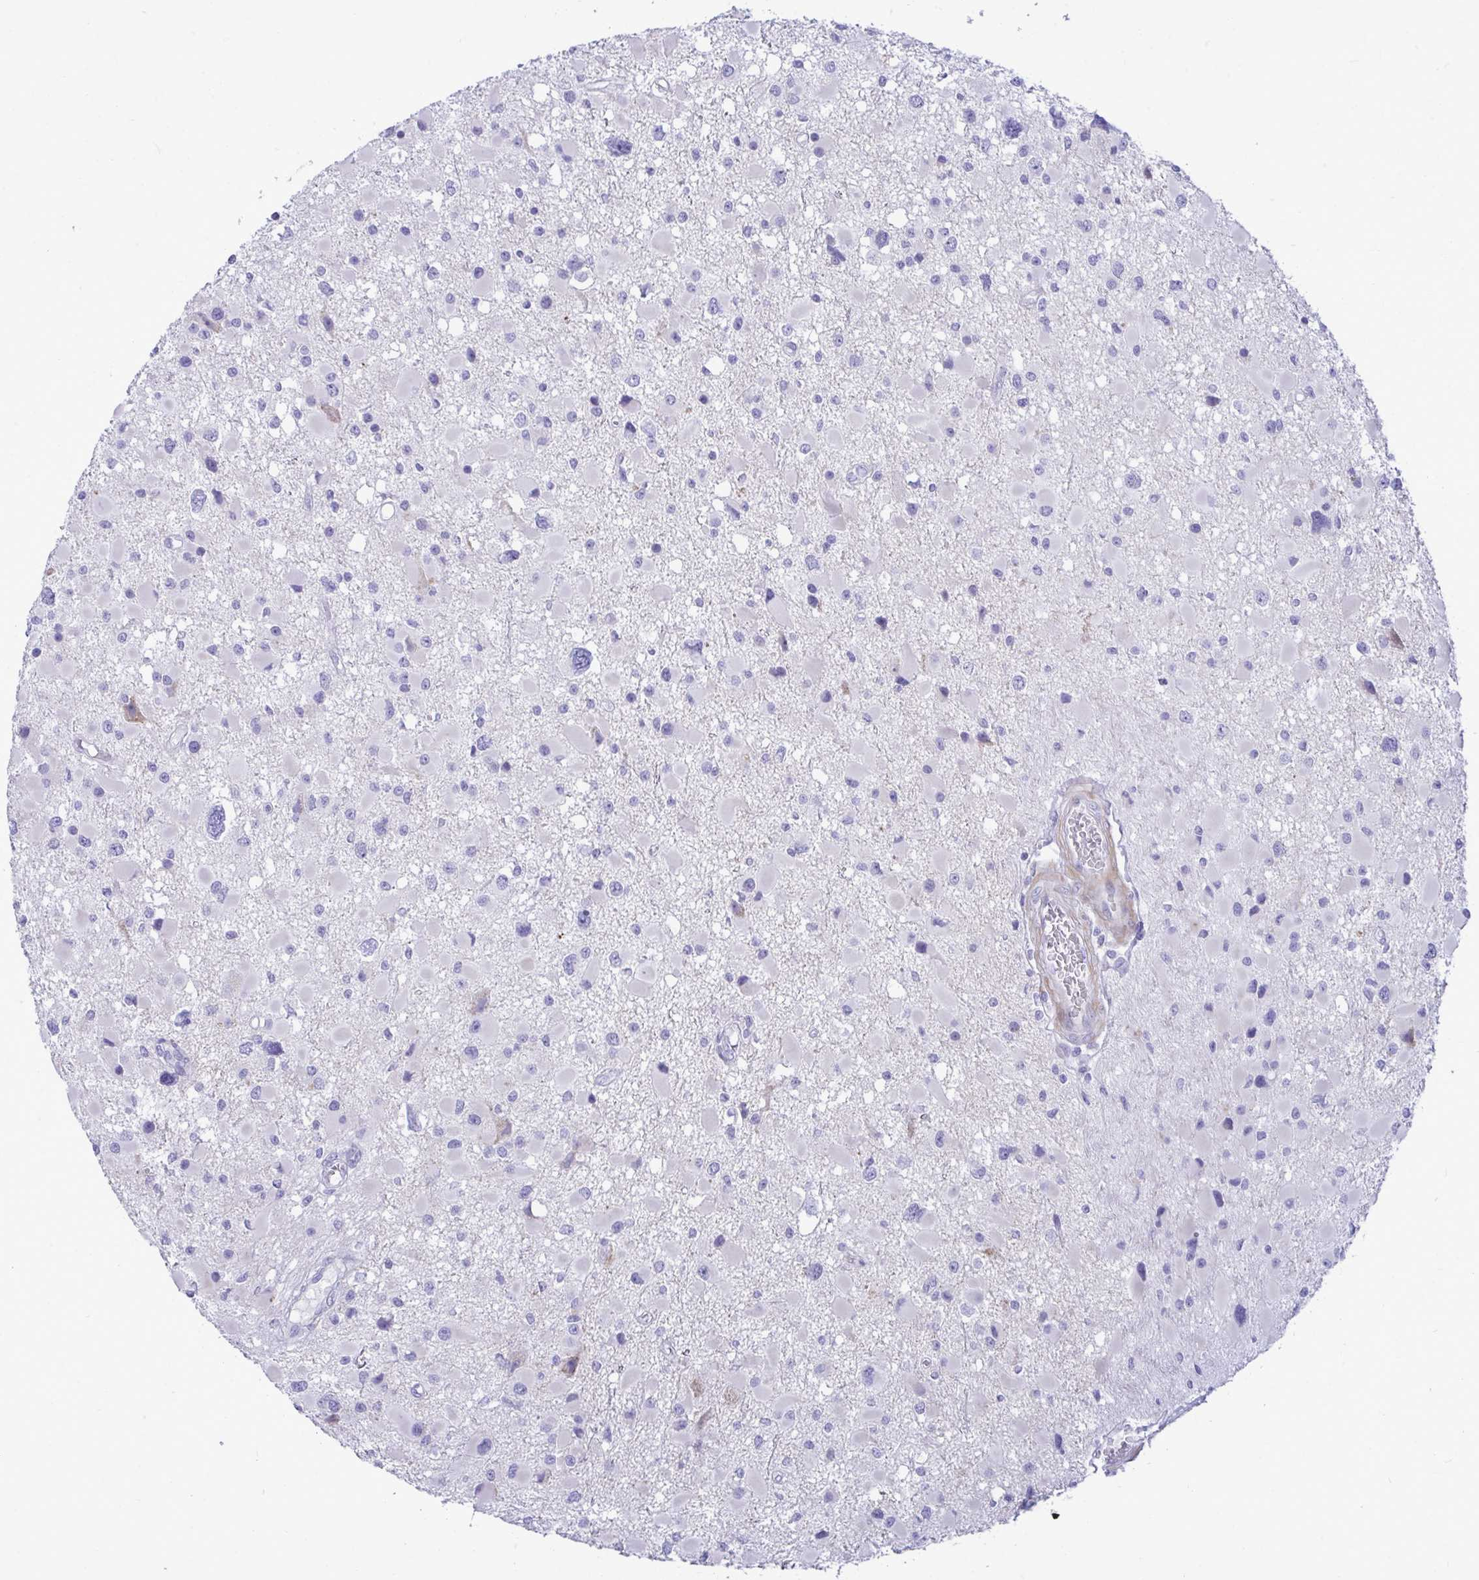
{"staining": {"intensity": "negative", "quantity": "none", "location": "none"}, "tissue": "glioma", "cell_type": "Tumor cells", "image_type": "cancer", "snomed": [{"axis": "morphology", "description": "Glioma, malignant, High grade"}, {"axis": "topography", "description": "Brain"}], "caption": "Glioma was stained to show a protein in brown. There is no significant positivity in tumor cells. Brightfield microscopy of immunohistochemistry (IHC) stained with DAB (brown) and hematoxylin (blue), captured at high magnification.", "gene": "ANKDD1B", "patient": {"sex": "male", "age": 54}}